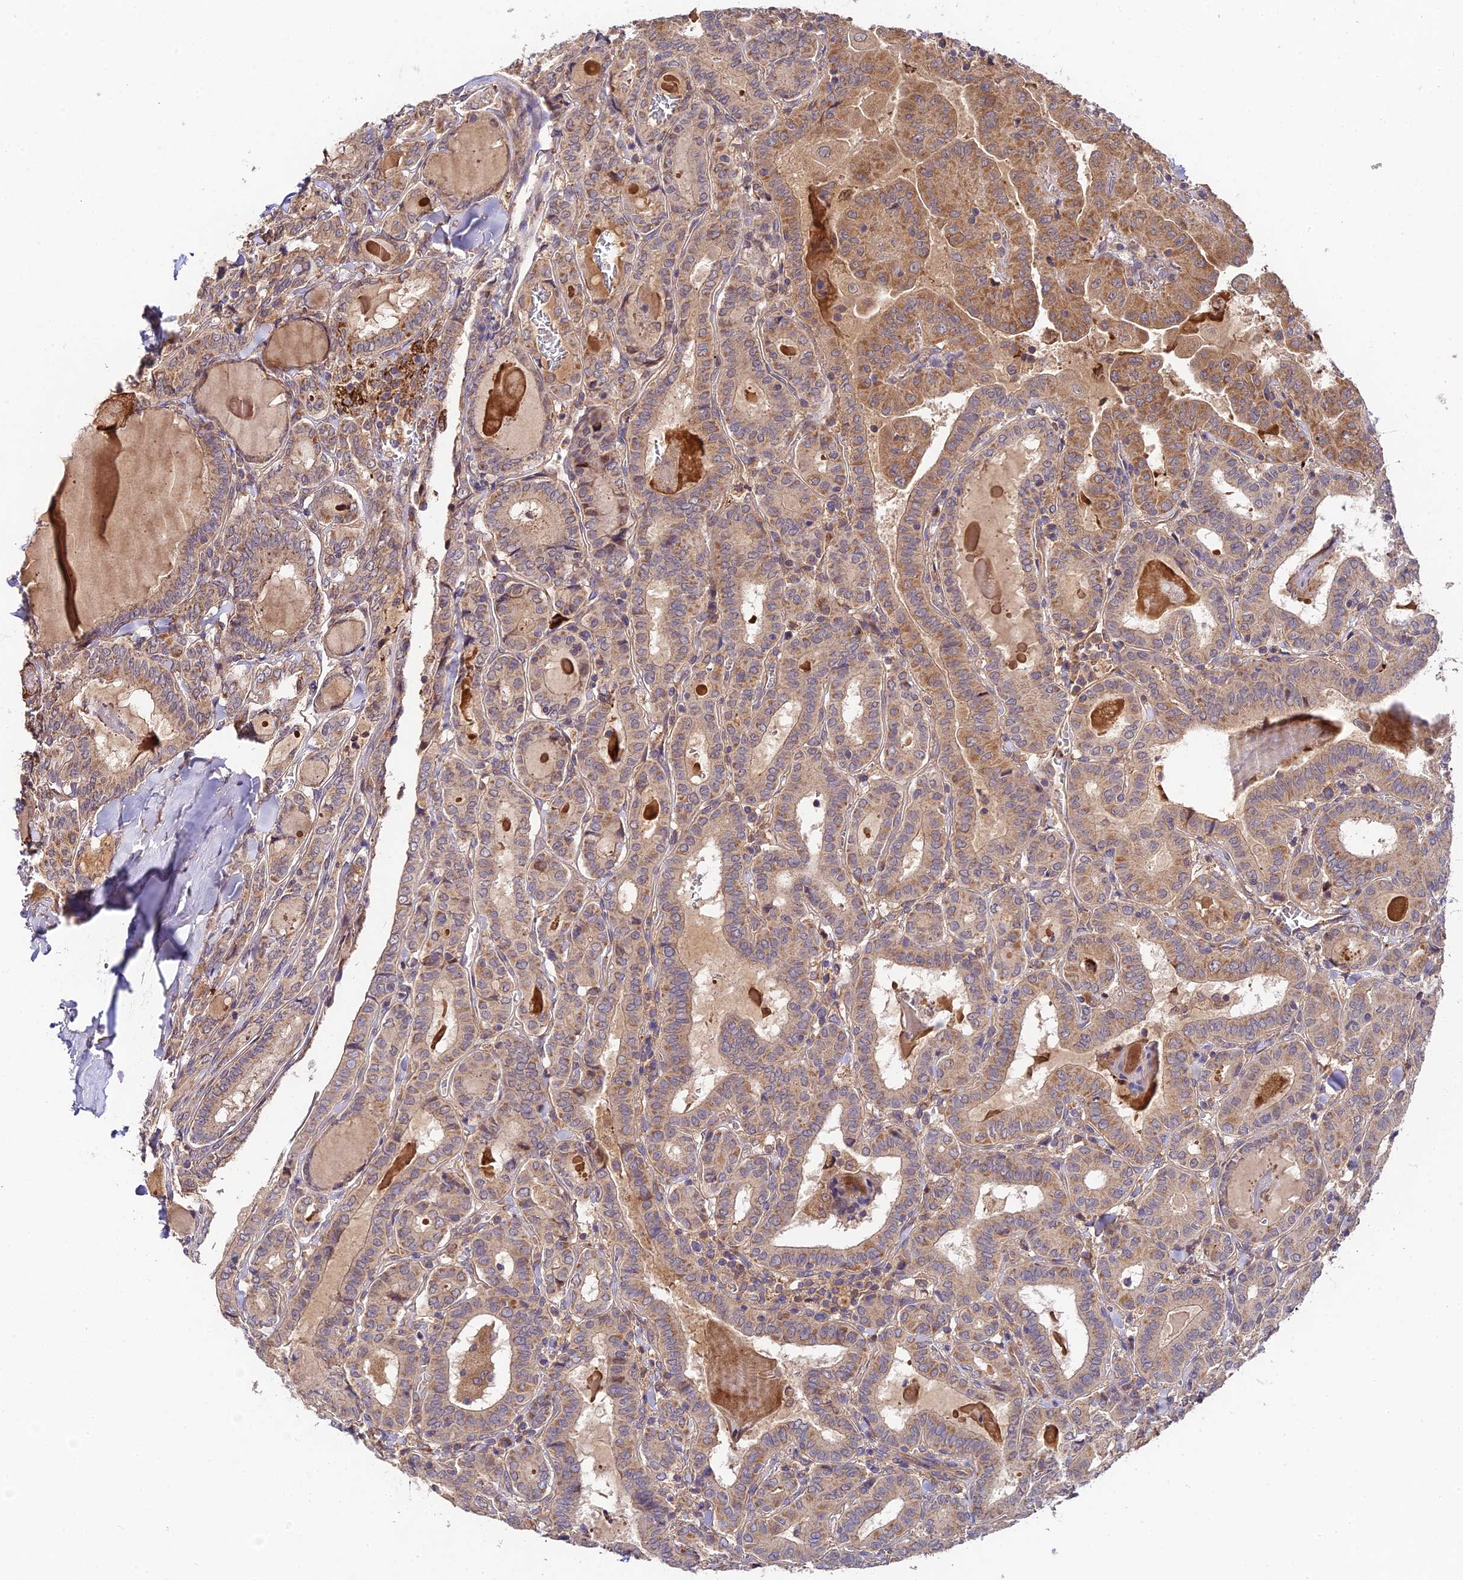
{"staining": {"intensity": "moderate", "quantity": "25%-75%", "location": "cytoplasmic/membranous"}, "tissue": "thyroid cancer", "cell_type": "Tumor cells", "image_type": "cancer", "snomed": [{"axis": "morphology", "description": "Papillary adenocarcinoma, NOS"}, {"axis": "topography", "description": "Thyroid gland"}], "caption": "Immunohistochemical staining of papillary adenocarcinoma (thyroid) demonstrates medium levels of moderate cytoplasmic/membranous expression in approximately 25%-75% of tumor cells. (IHC, brightfield microscopy, high magnification).", "gene": "C3orf20", "patient": {"sex": "female", "age": 72}}